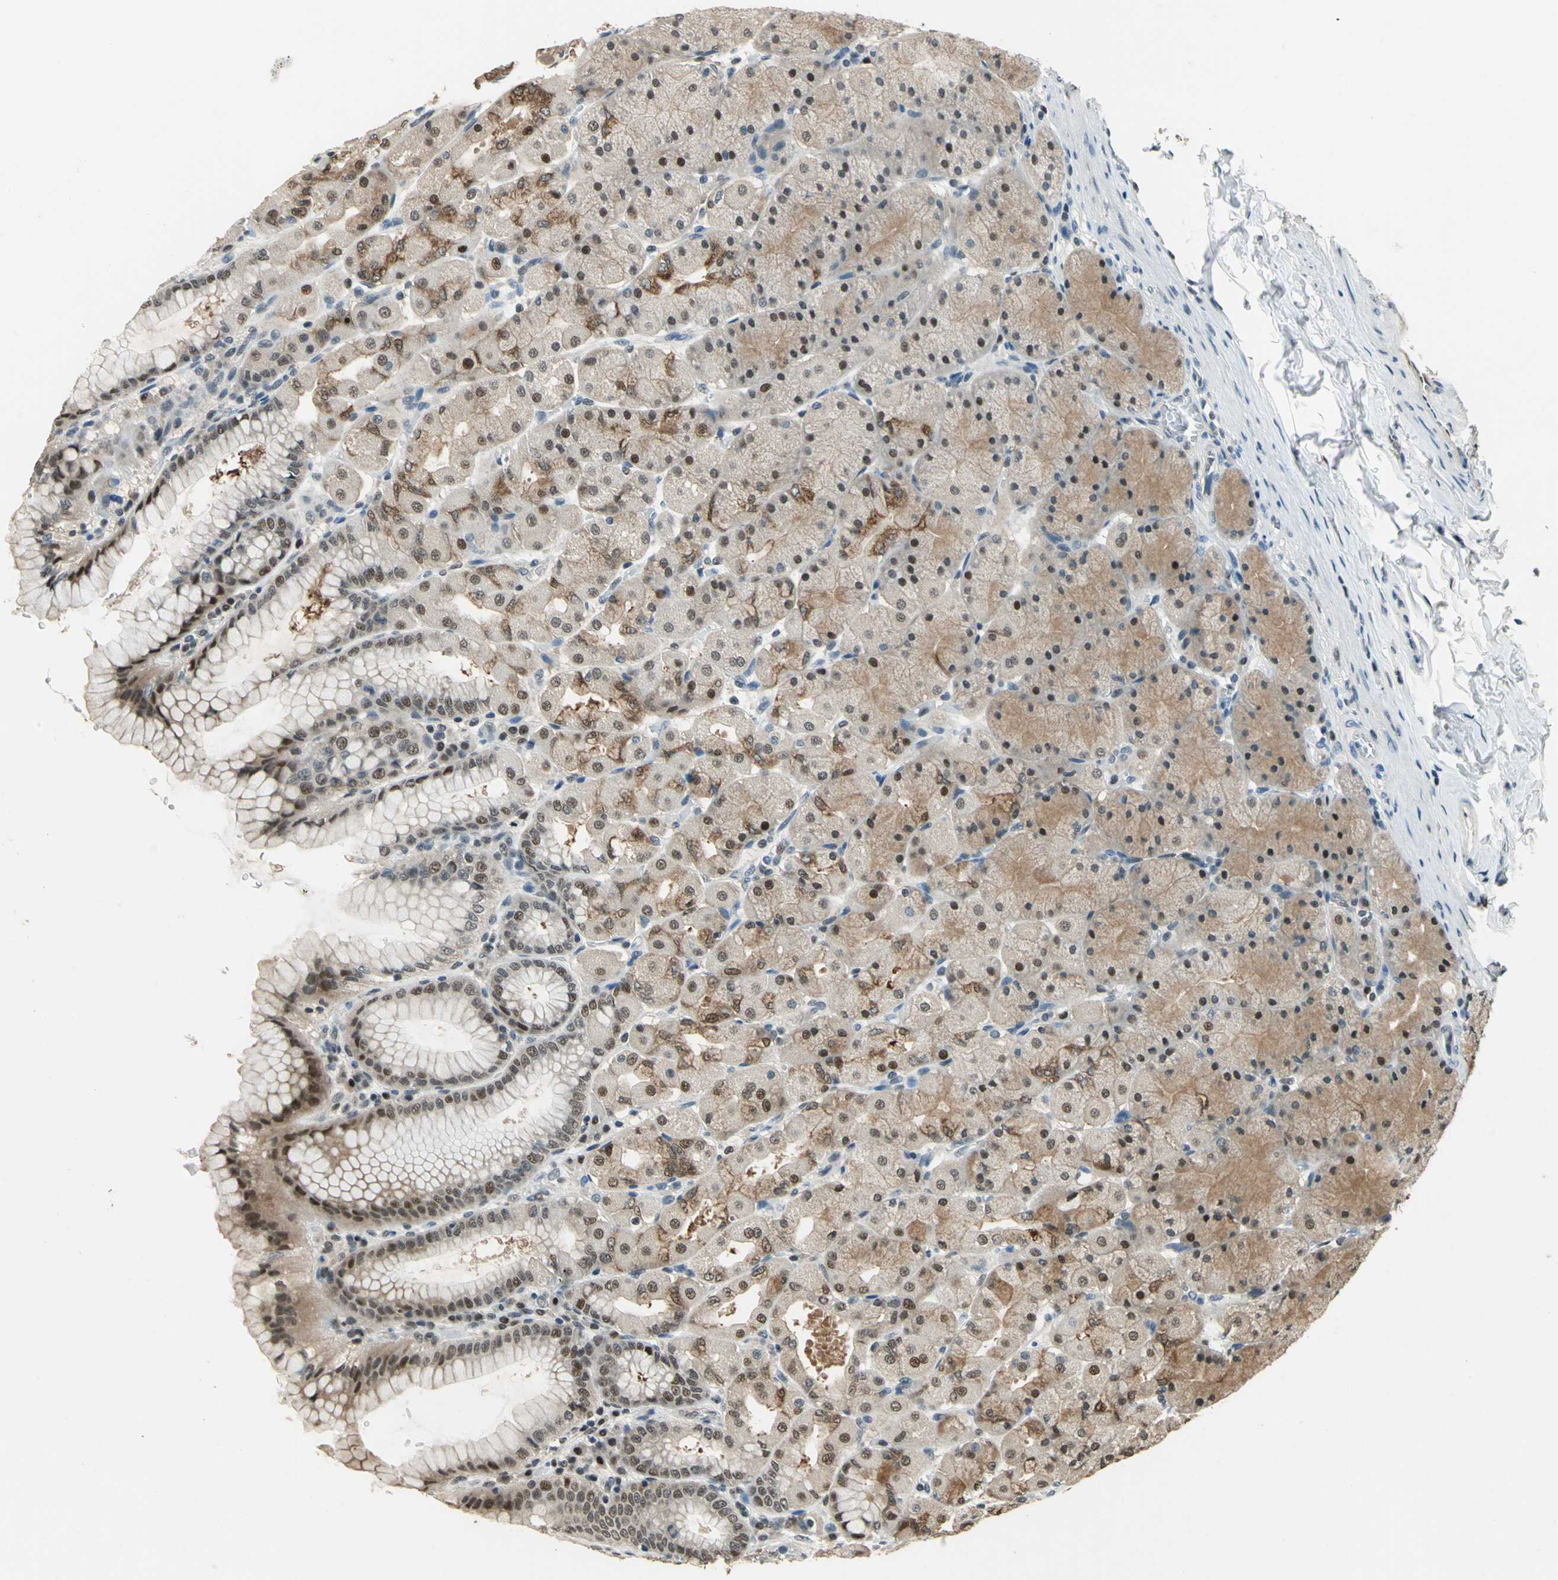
{"staining": {"intensity": "moderate", "quantity": ">75%", "location": "cytoplasmic/membranous,nuclear"}, "tissue": "stomach", "cell_type": "Glandular cells", "image_type": "normal", "snomed": [{"axis": "morphology", "description": "Normal tissue, NOS"}, {"axis": "topography", "description": "Stomach, upper"}], "caption": "Glandular cells demonstrate moderate cytoplasmic/membranous,nuclear staining in approximately >75% of cells in unremarkable stomach.", "gene": "MIS18BP1", "patient": {"sex": "female", "age": 56}}